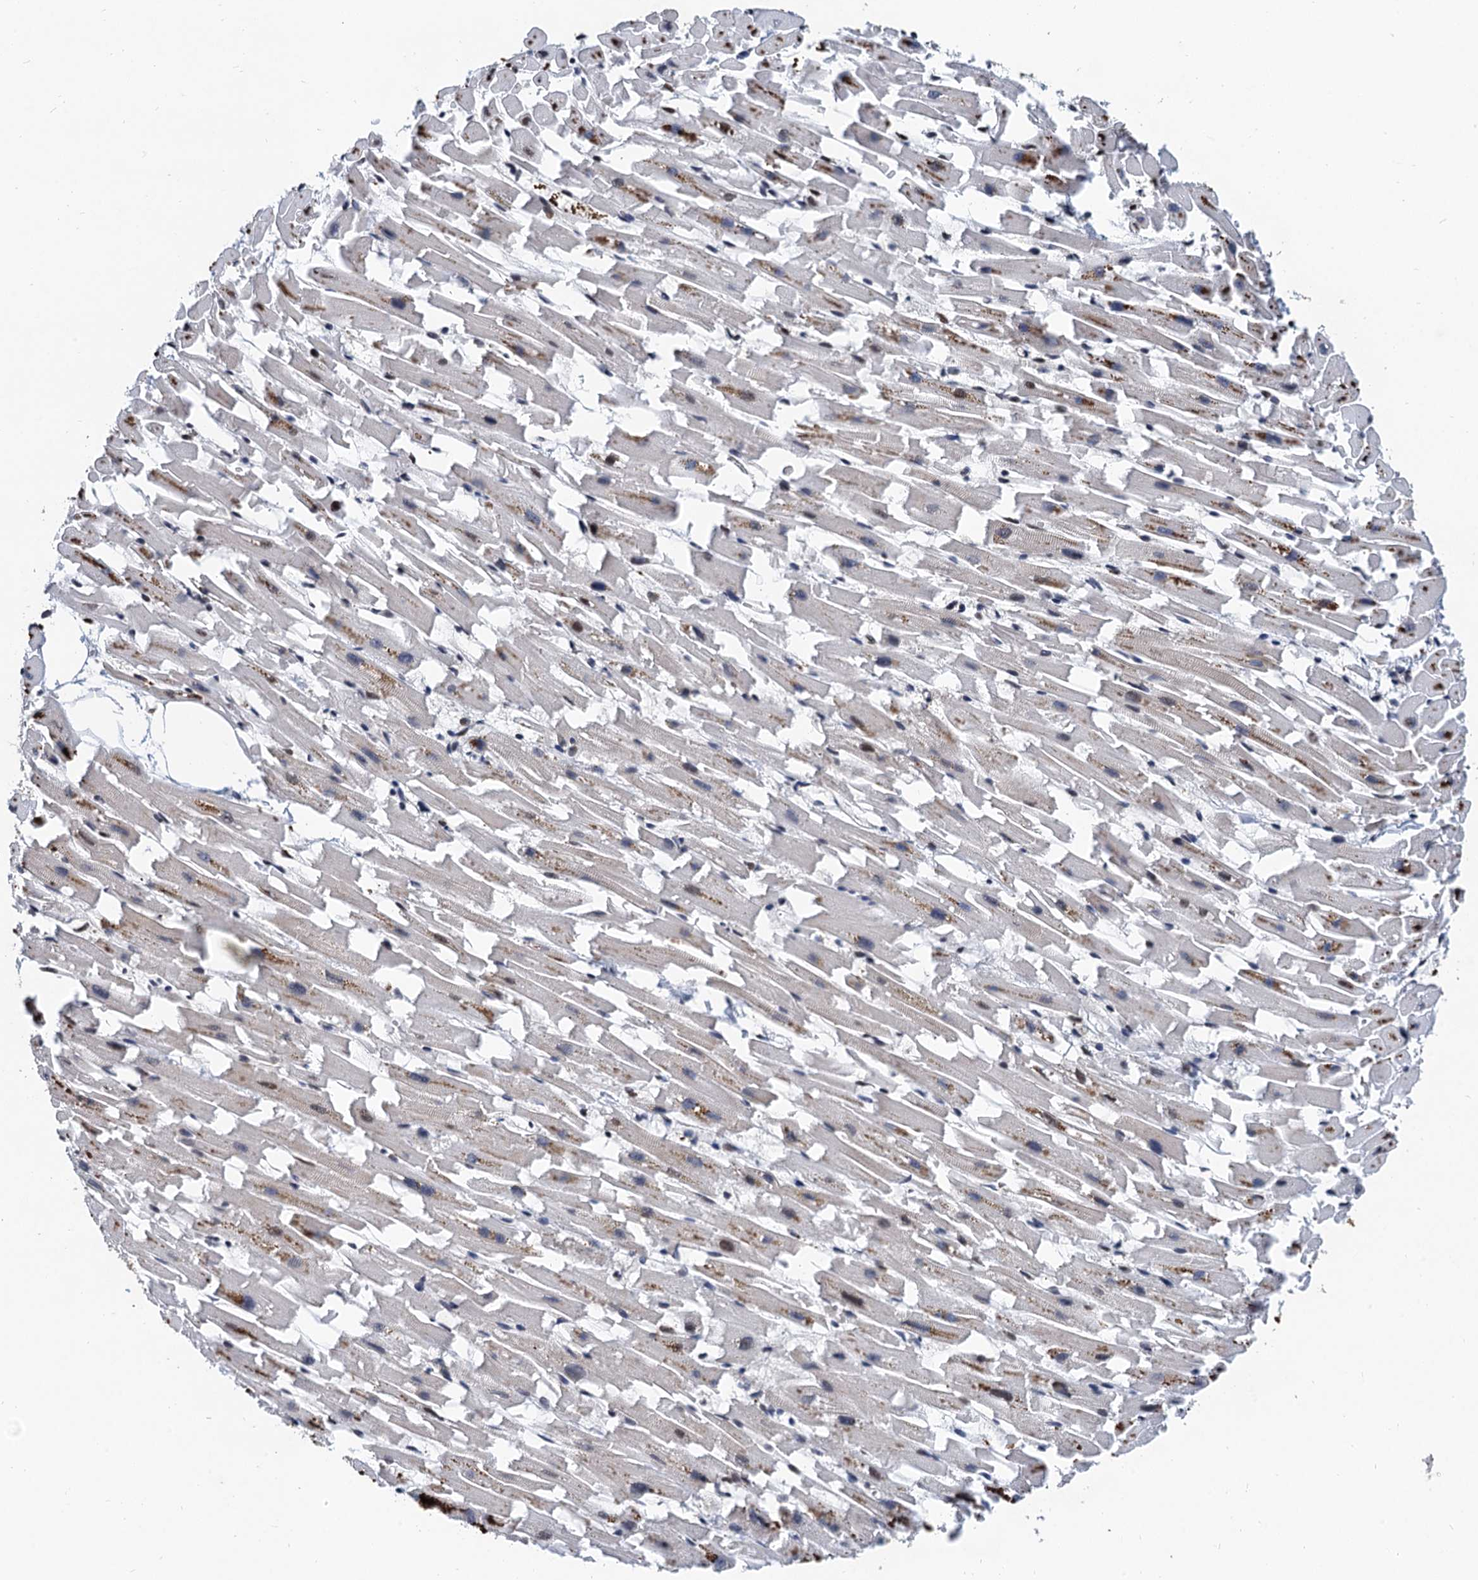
{"staining": {"intensity": "moderate", "quantity": "<25%", "location": "cytoplasmic/membranous"}, "tissue": "heart muscle", "cell_type": "Cardiomyocytes", "image_type": "normal", "snomed": [{"axis": "morphology", "description": "Normal tissue, NOS"}, {"axis": "topography", "description": "Heart"}], "caption": "Moderate cytoplasmic/membranous protein positivity is appreciated in approximately <25% of cardiomyocytes in heart muscle. (IHC, brightfield microscopy, high magnification).", "gene": "FAM217B", "patient": {"sex": "female", "age": 64}}